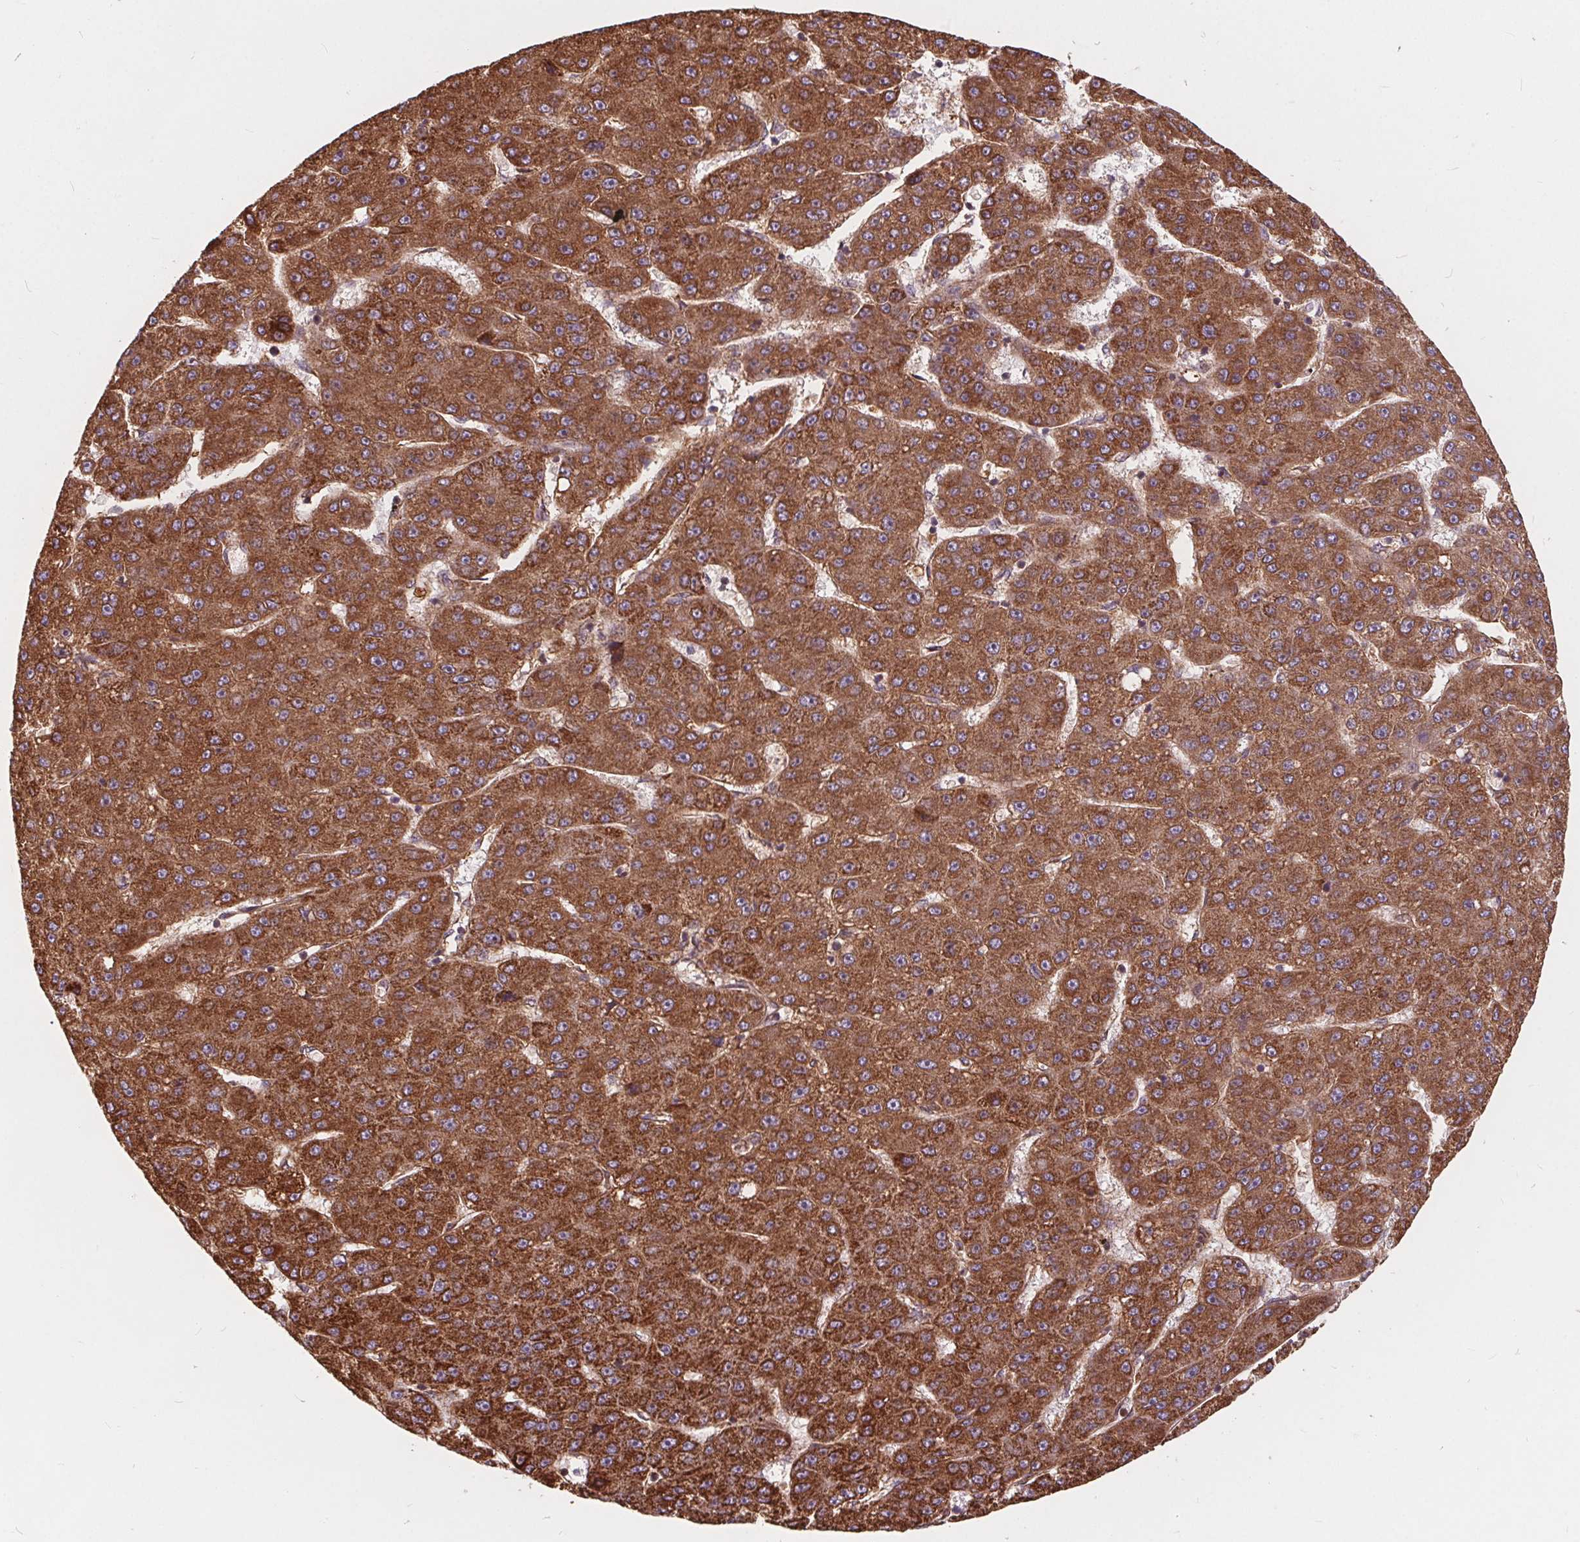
{"staining": {"intensity": "strong", "quantity": ">75%", "location": "cytoplasmic/membranous"}, "tissue": "liver cancer", "cell_type": "Tumor cells", "image_type": "cancer", "snomed": [{"axis": "morphology", "description": "Carcinoma, Hepatocellular, NOS"}, {"axis": "topography", "description": "Liver"}], "caption": "Human liver hepatocellular carcinoma stained with a brown dye demonstrates strong cytoplasmic/membranous positive positivity in about >75% of tumor cells.", "gene": "PLSCR3", "patient": {"sex": "male", "age": 67}}